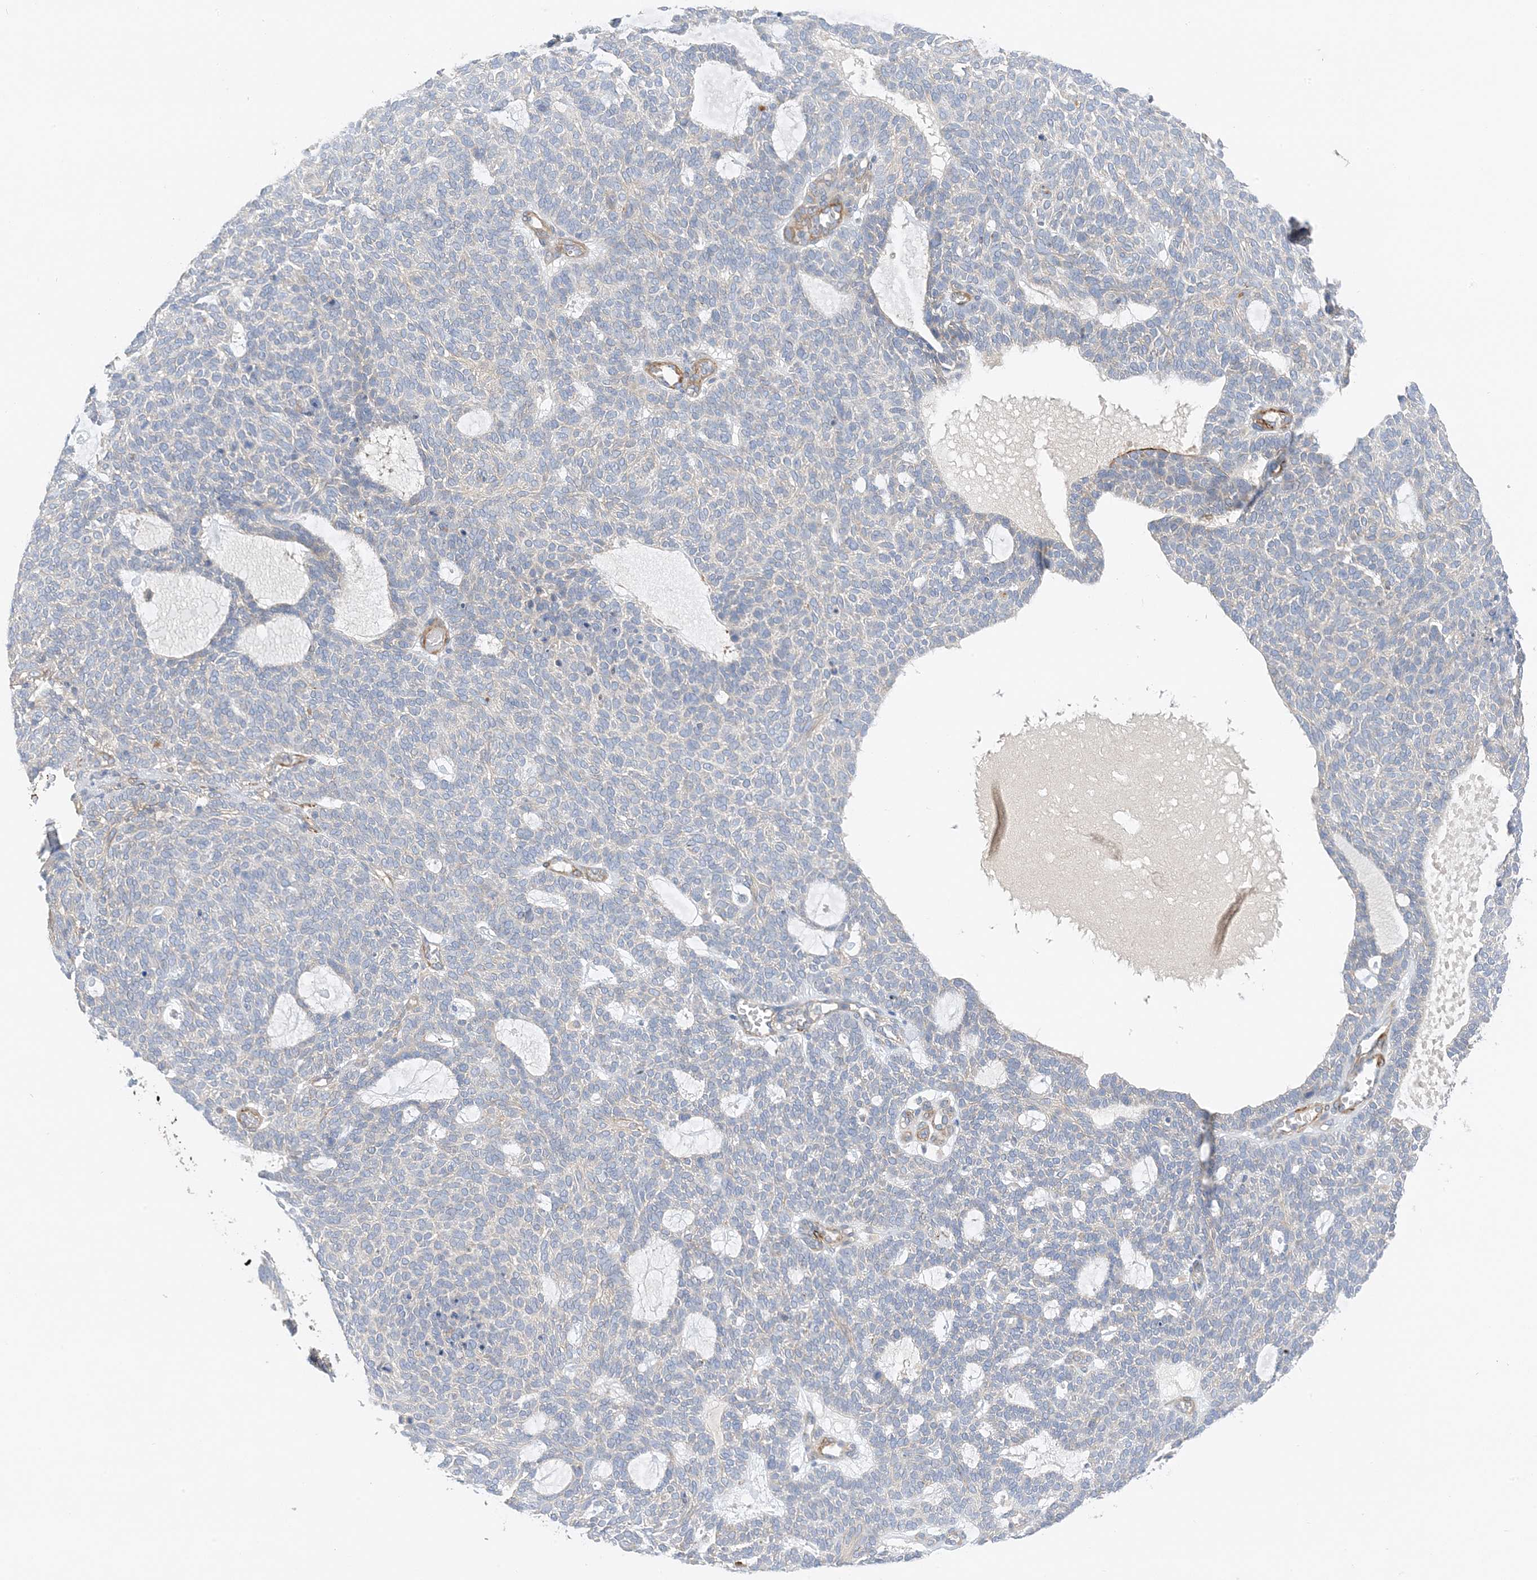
{"staining": {"intensity": "negative", "quantity": "none", "location": "none"}, "tissue": "skin cancer", "cell_type": "Tumor cells", "image_type": "cancer", "snomed": [{"axis": "morphology", "description": "Squamous cell carcinoma, NOS"}, {"axis": "topography", "description": "Skin"}], "caption": "Immunohistochemistry image of neoplastic tissue: squamous cell carcinoma (skin) stained with DAB (3,3'-diaminobenzidine) reveals no significant protein expression in tumor cells.", "gene": "KIFBP", "patient": {"sex": "female", "age": 90}}